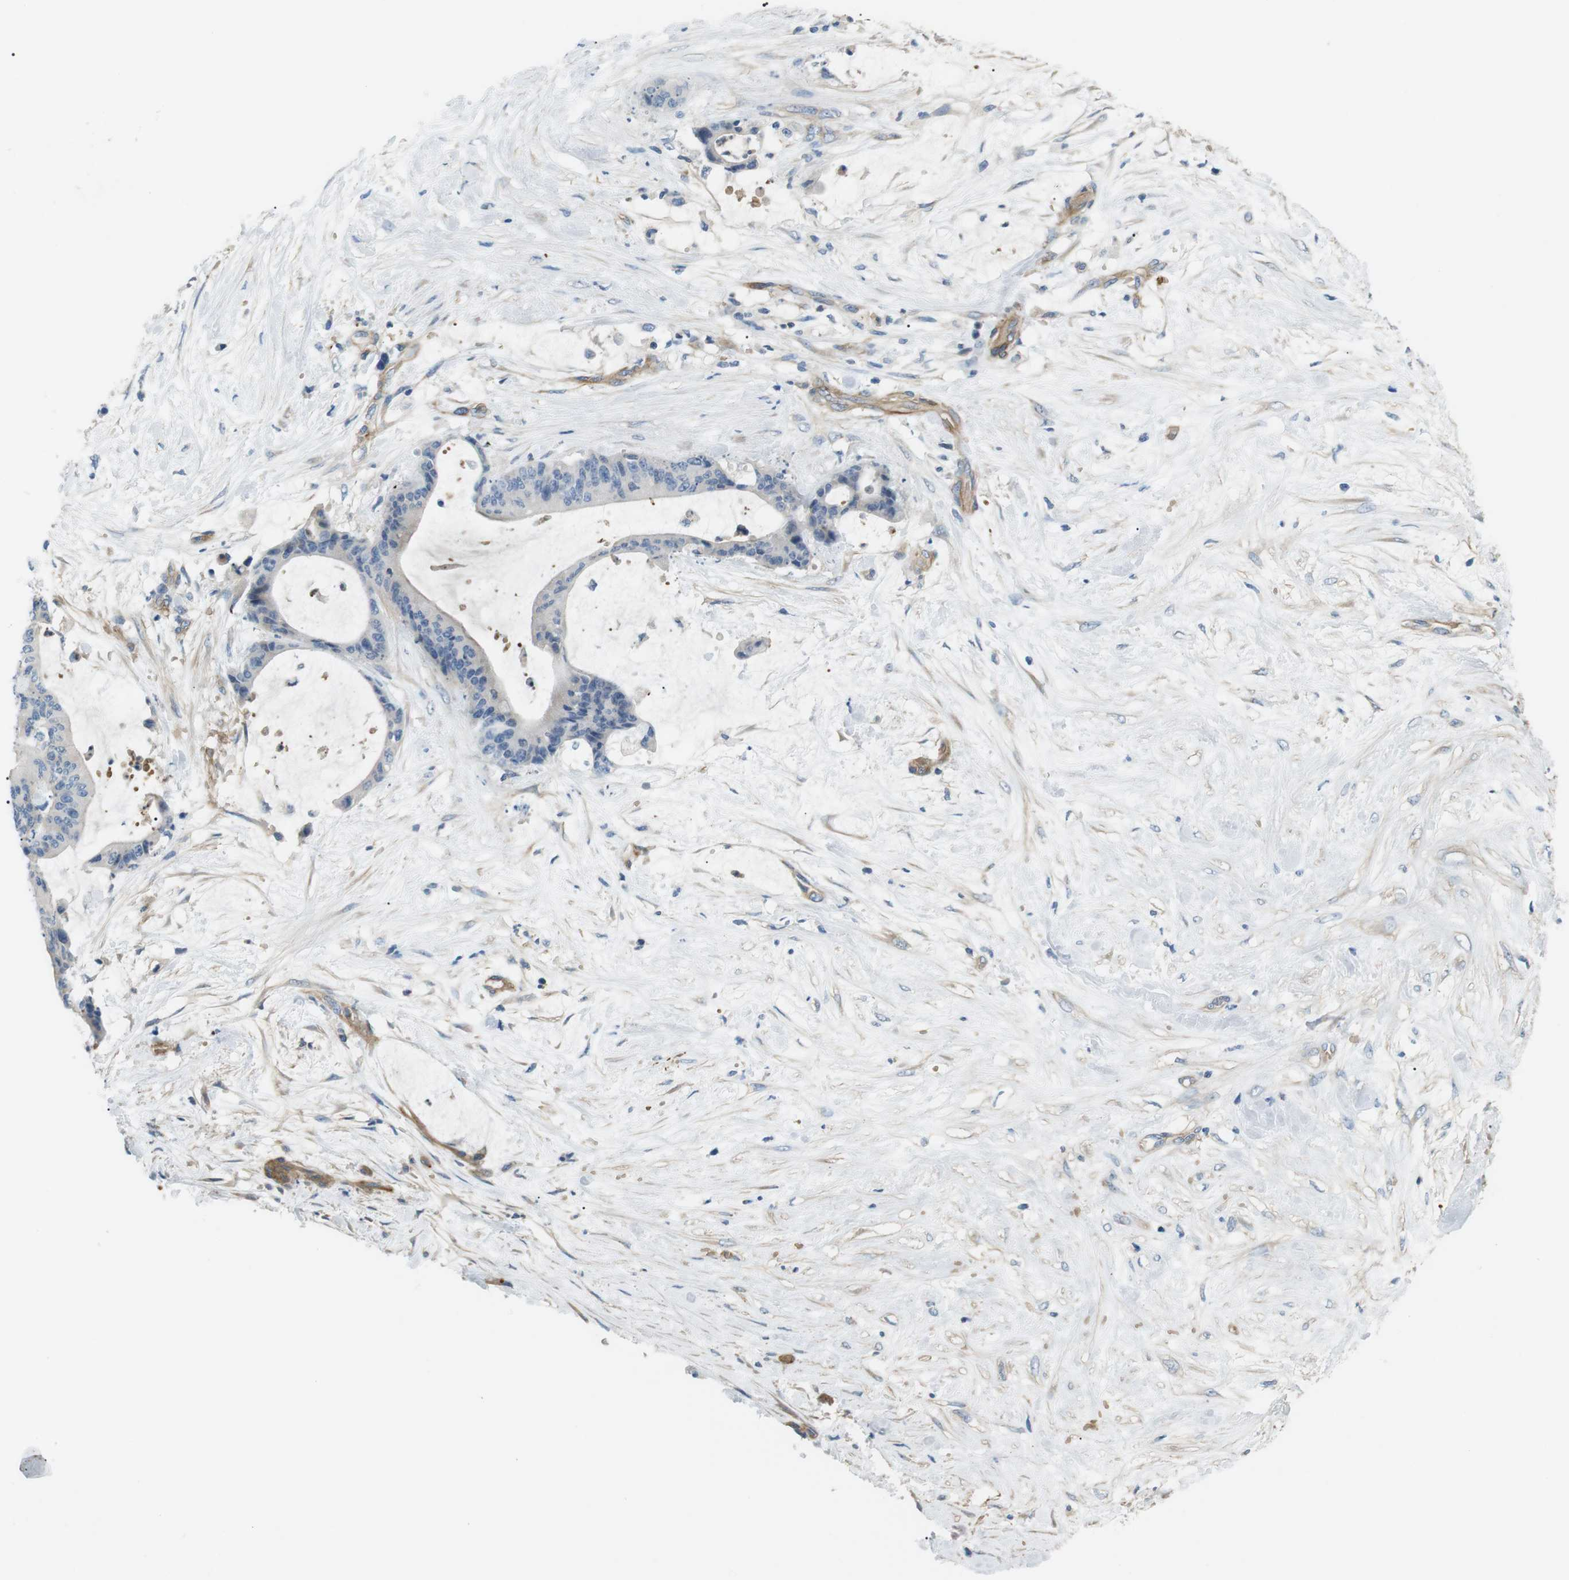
{"staining": {"intensity": "negative", "quantity": "none", "location": "none"}, "tissue": "liver cancer", "cell_type": "Tumor cells", "image_type": "cancer", "snomed": [{"axis": "morphology", "description": "Cholangiocarcinoma"}, {"axis": "topography", "description": "Liver"}], "caption": "Tumor cells are negative for brown protein staining in liver cholangiocarcinoma.", "gene": "ADCY10", "patient": {"sex": "female", "age": 73}}